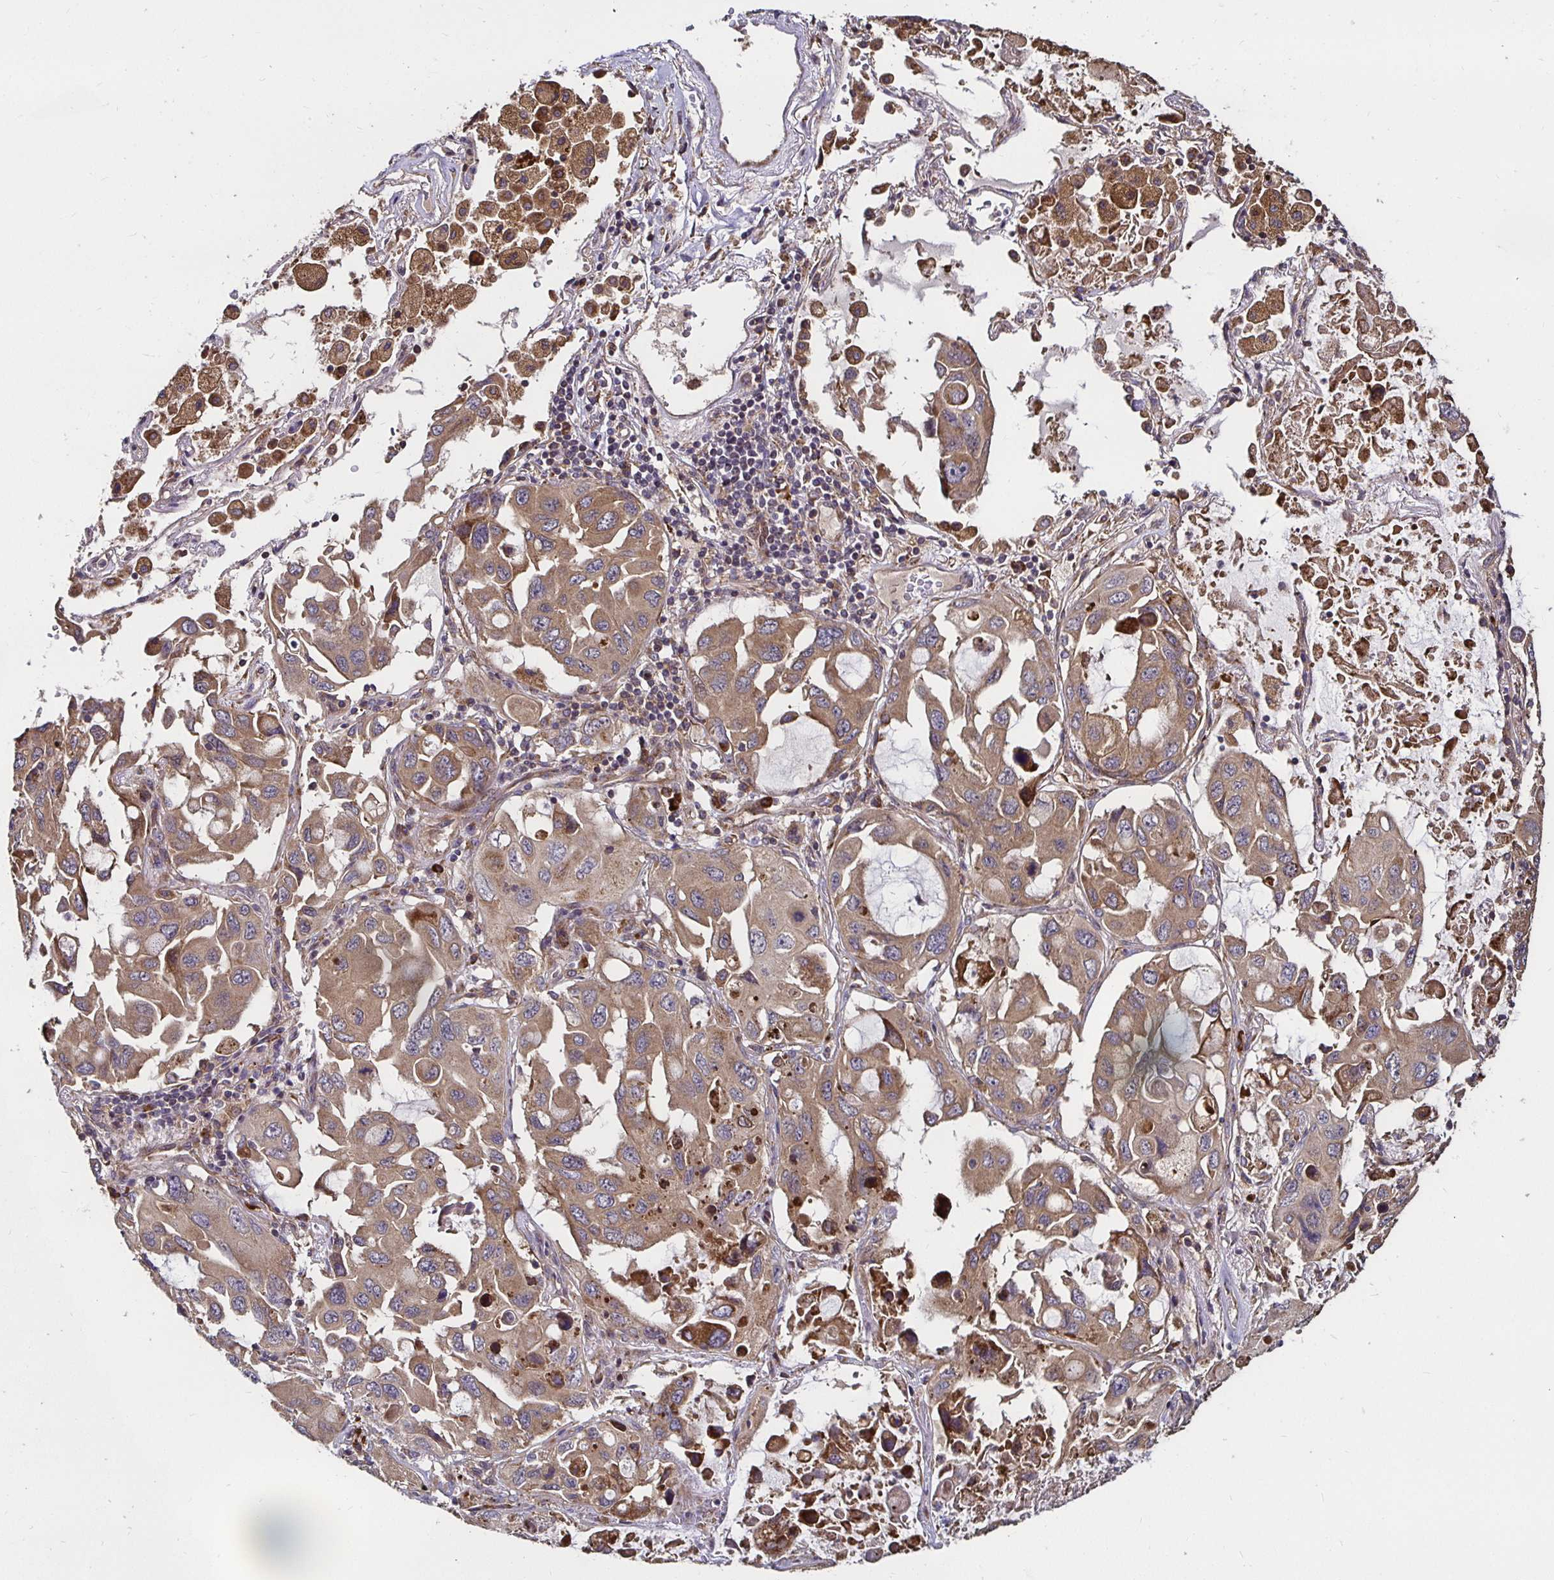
{"staining": {"intensity": "moderate", "quantity": ">75%", "location": "cytoplasmic/membranous"}, "tissue": "lung cancer", "cell_type": "Tumor cells", "image_type": "cancer", "snomed": [{"axis": "morphology", "description": "Squamous cell carcinoma, NOS"}, {"axis": "topography", "description": "Lung"}], "caption": "Immunohistochemical staining of lung squamous cell carcinoma demonstrates medium levels of moderate cytoplasmic/membranous positivity in approximately >75% of tumor cells.", "gene": "MLST8", "patient": {"sex": "female", "age": 73}}